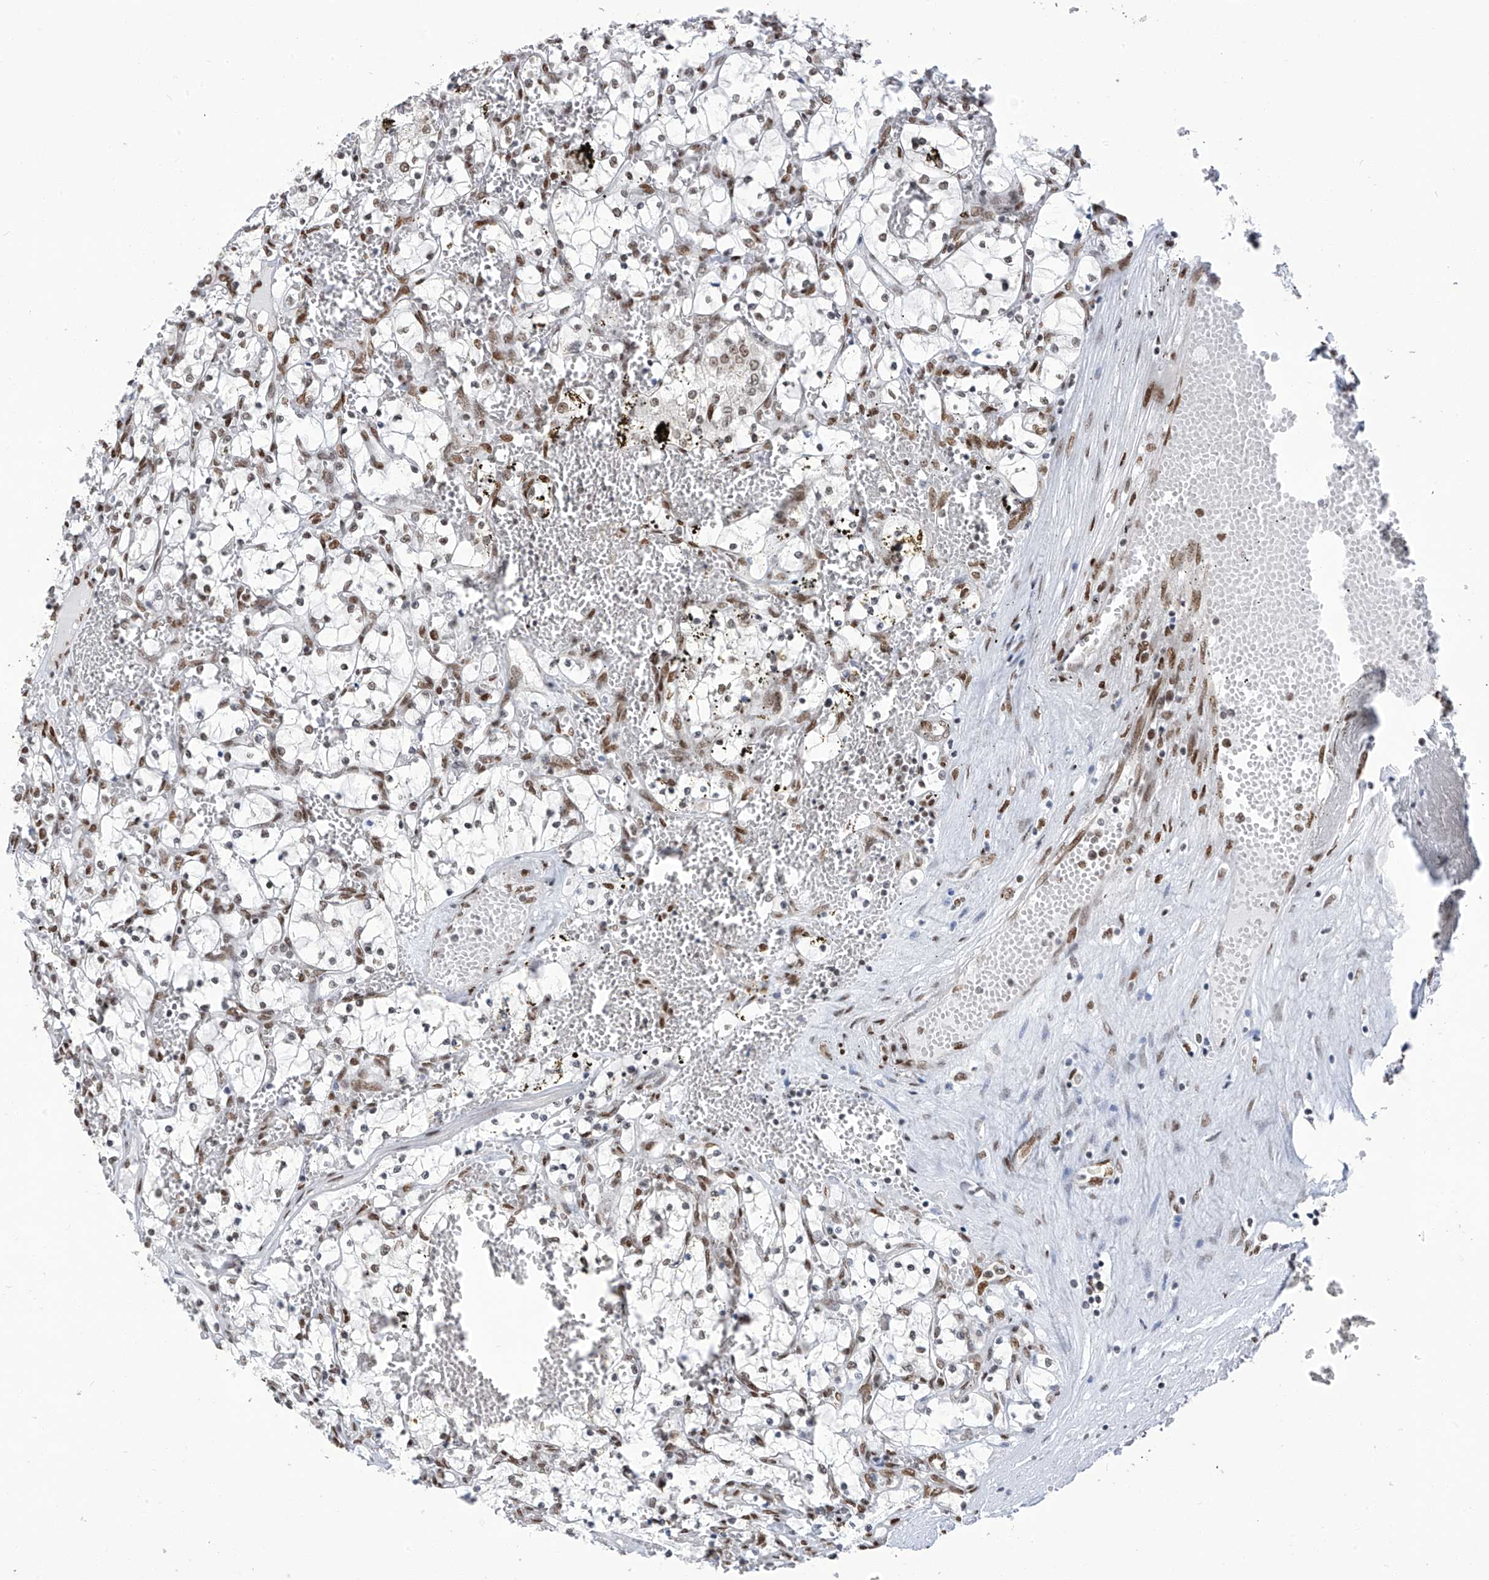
{"staining": {"intensity": "moderate", "quantity": ">75%", "location": "nuclear"}, "tissue": "renal cancer", "cell_type": "Tumor cells", "image_type": "cancer", "snomed": [{"axis": "morphology", "description": "Adenocarcinoma, NOS"}, {"axis": "topography", "description": "Kidney"}], "caption": "The immunohistochemical stain labels moderate nuclear staining in tumor cells of renal cancer (adenocarcinoma) tissue. (brown staining indicates protein expression, while blue staining denotes nuclei).", "gene": "KHSRP", "patient": {"sex": "female", "age": 69}}